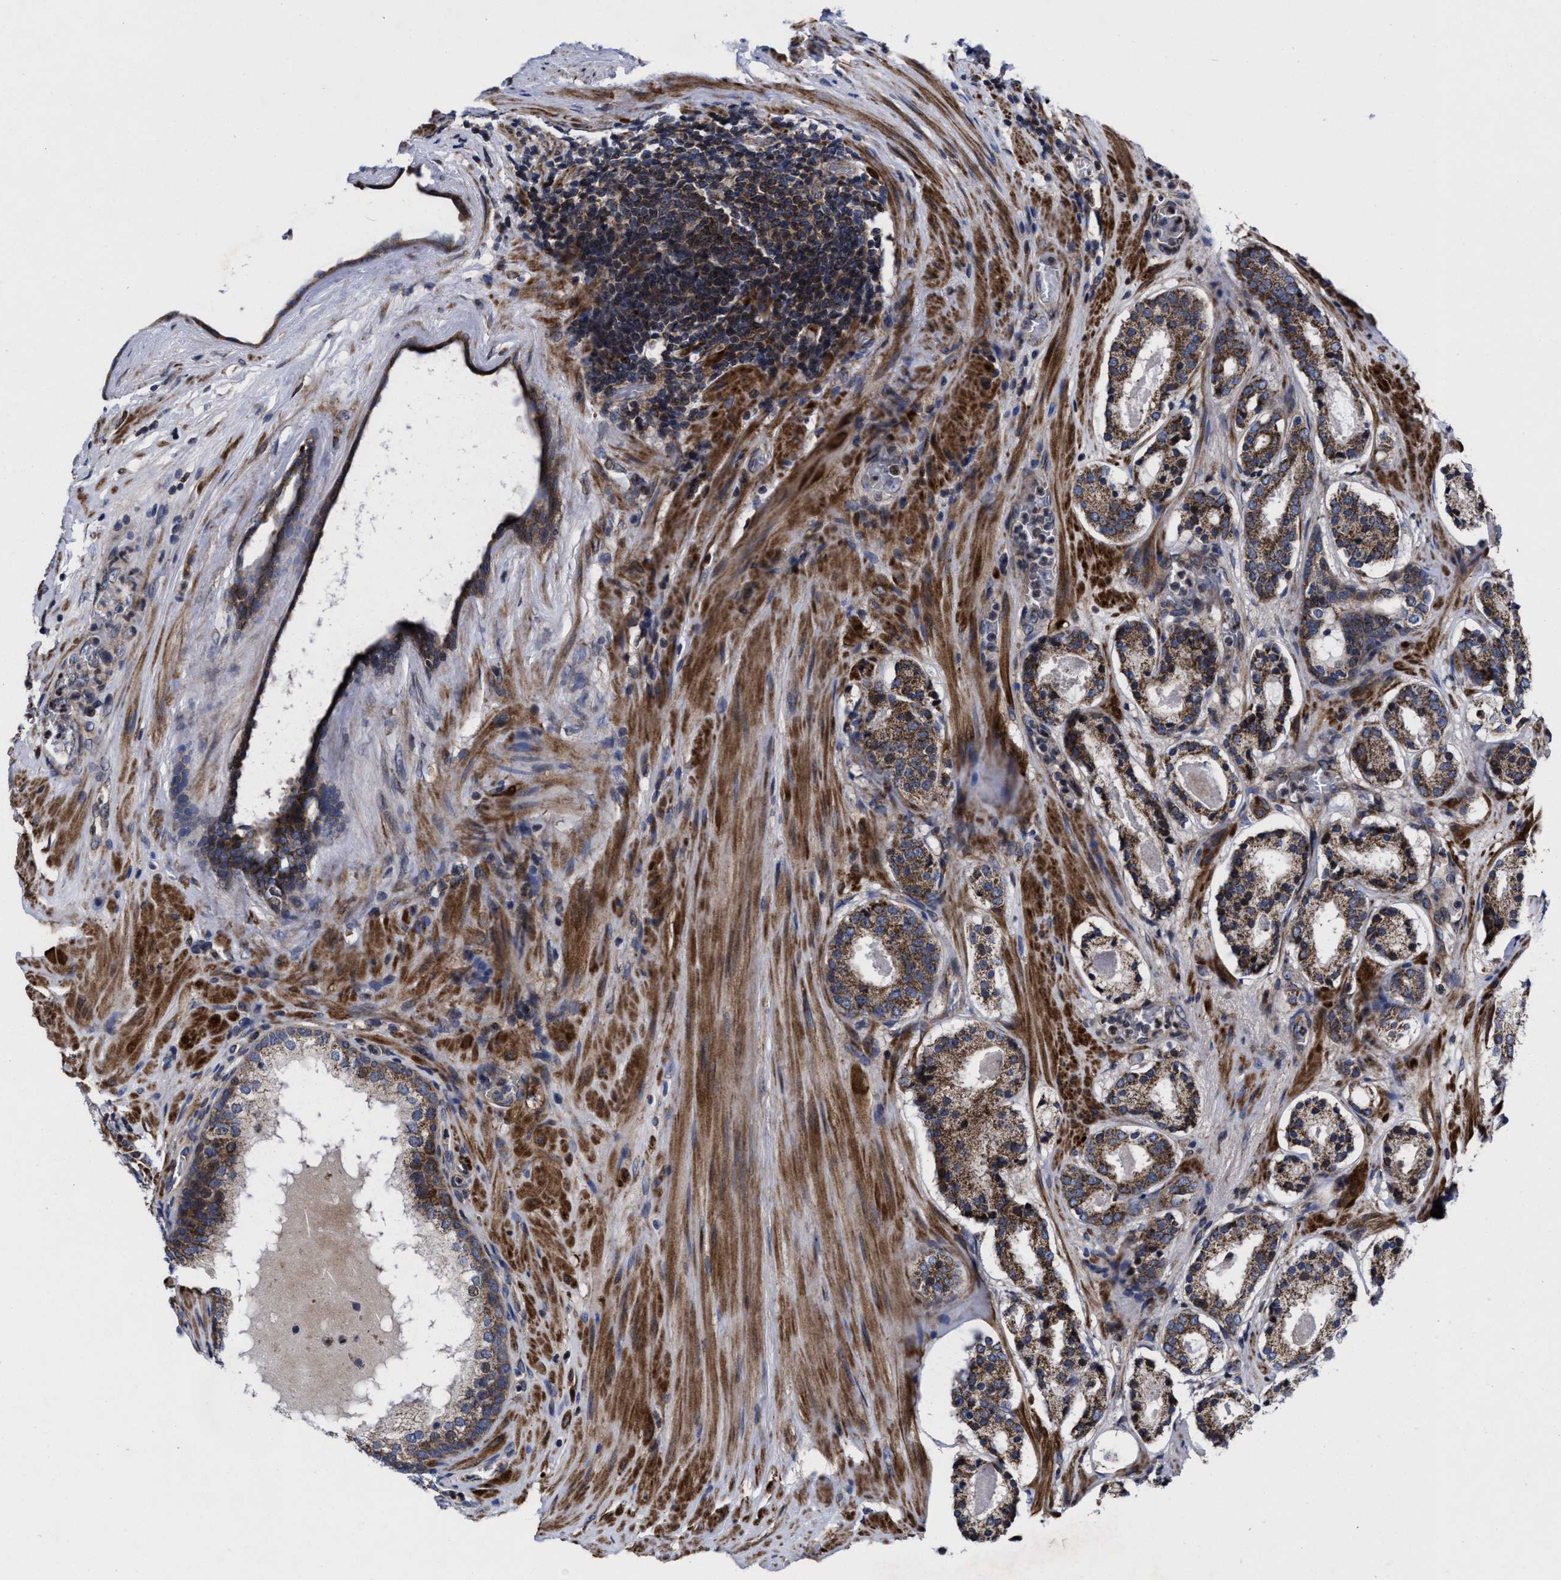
{"staining": {"intensity": "moderate", "quantity": ">75%", "location": "cytoplasmic/membranous"}, "tissue": "prostate cancer", "cell_type": "Tumor cells", "image_type": "cancer", "snomed": [{"axis": "morphology", "description": "Adenocarcinoma, Low grade"}, {"axis": "topography", "description": "Prostate"}], "caption": "About >75% of tumor cells in prostate cancer (adenocarcinoma (low-grade)) show moderate cytoplasmic/membranous protein expression as visualized by brown immunohistochemical staining.", "gene": "MRPL50", "patient": {"sex": "male", "age": 69}}